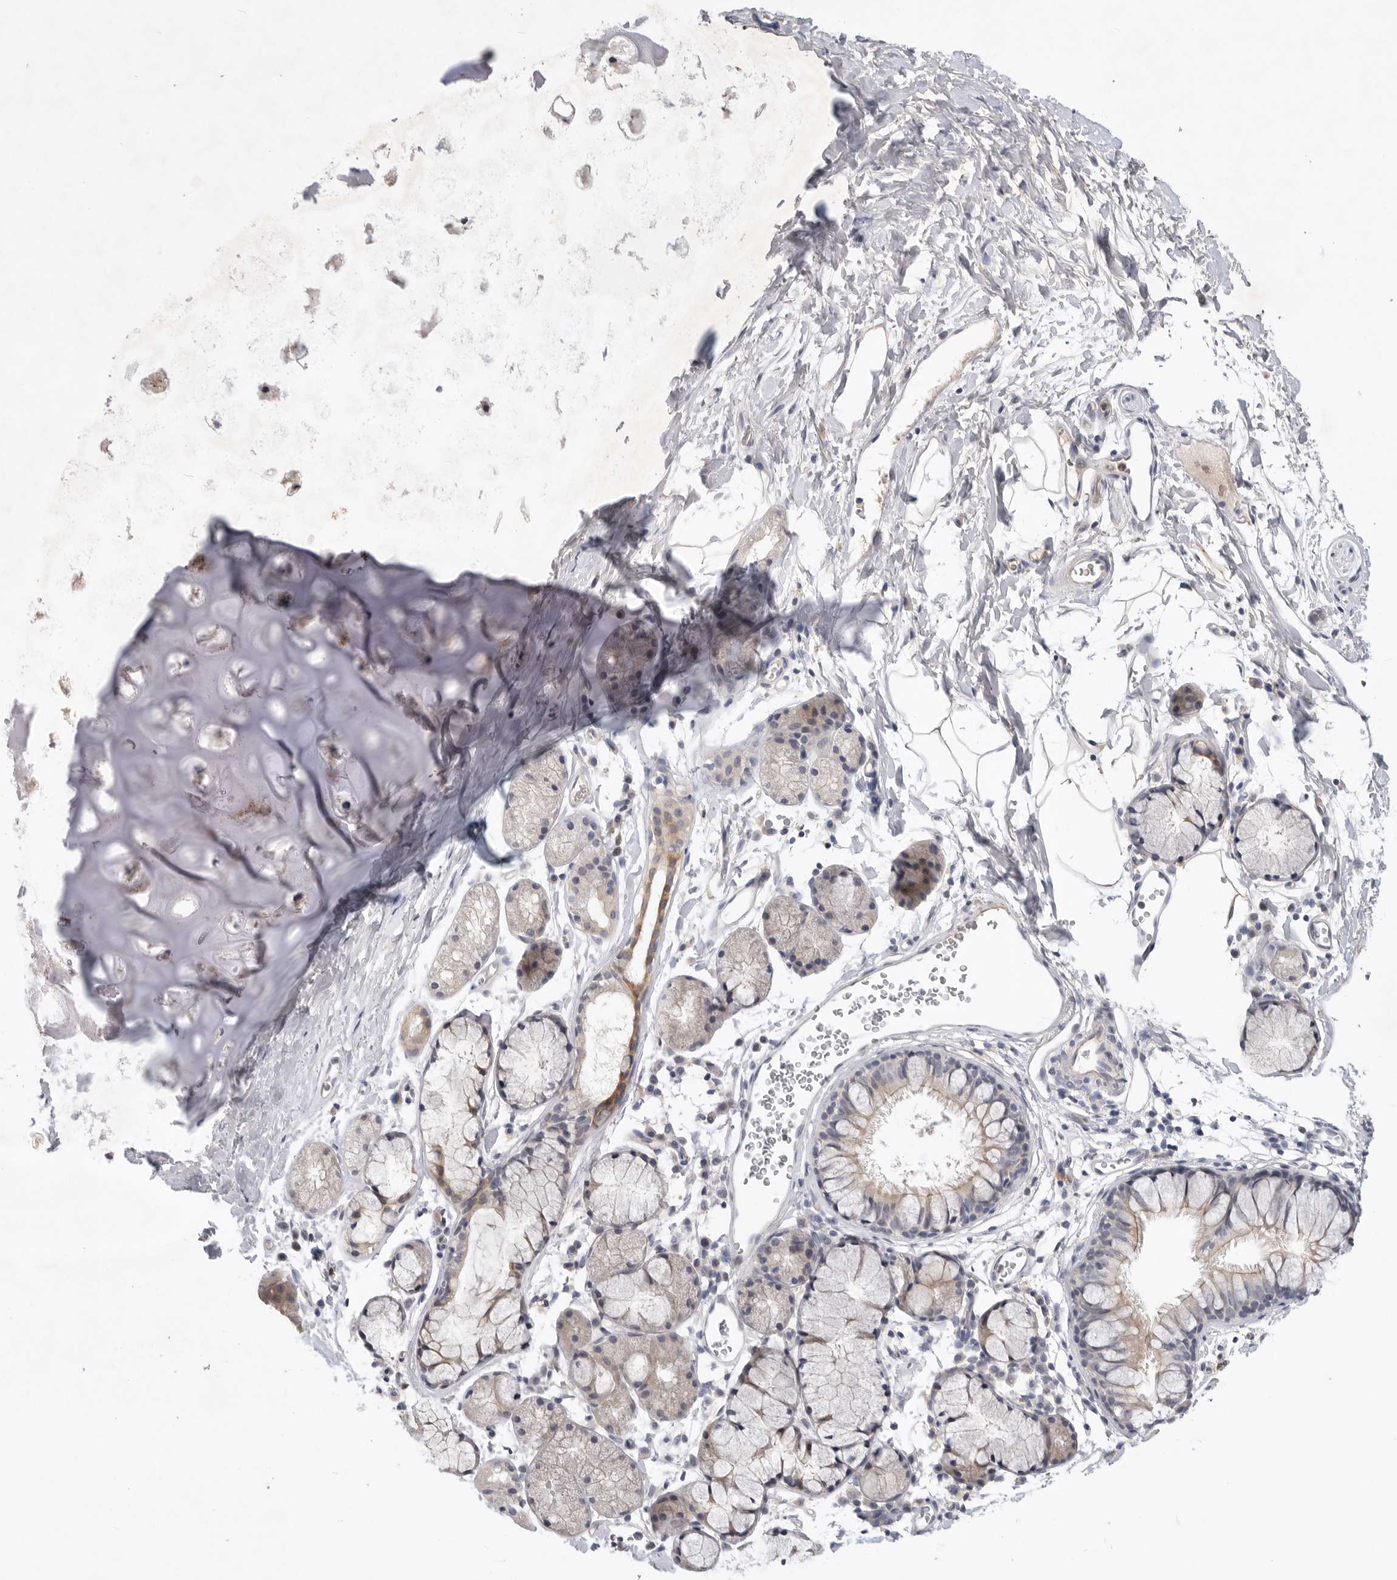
{"staining": {"intensity": "weak", "quantity": "25%-75%", "location": "cytoplasmic/membranous"}, "tissue": "bronchus", "cell_type": "Respiratory epithelial cells", "image_type": "normal", "snomed": [{"axis": "morphology", "description": "Normal tissue, NOS"}, {"axis": "topography", "description": "Cartilage tissue"}, {"axis": "topography", "description": "Bronchus"}], "caption": "Protein positivity by IHC demonstrates weak cytoplasmic/membranous staining in approximately 25%-75% of respiratory epithelial cells in unremarkable bronchus. The protein of interest is shown in brown color, while the nuclei are stained blue.", "gene": "ITGAD", "patient": {"sex": "female", "age": 53}}